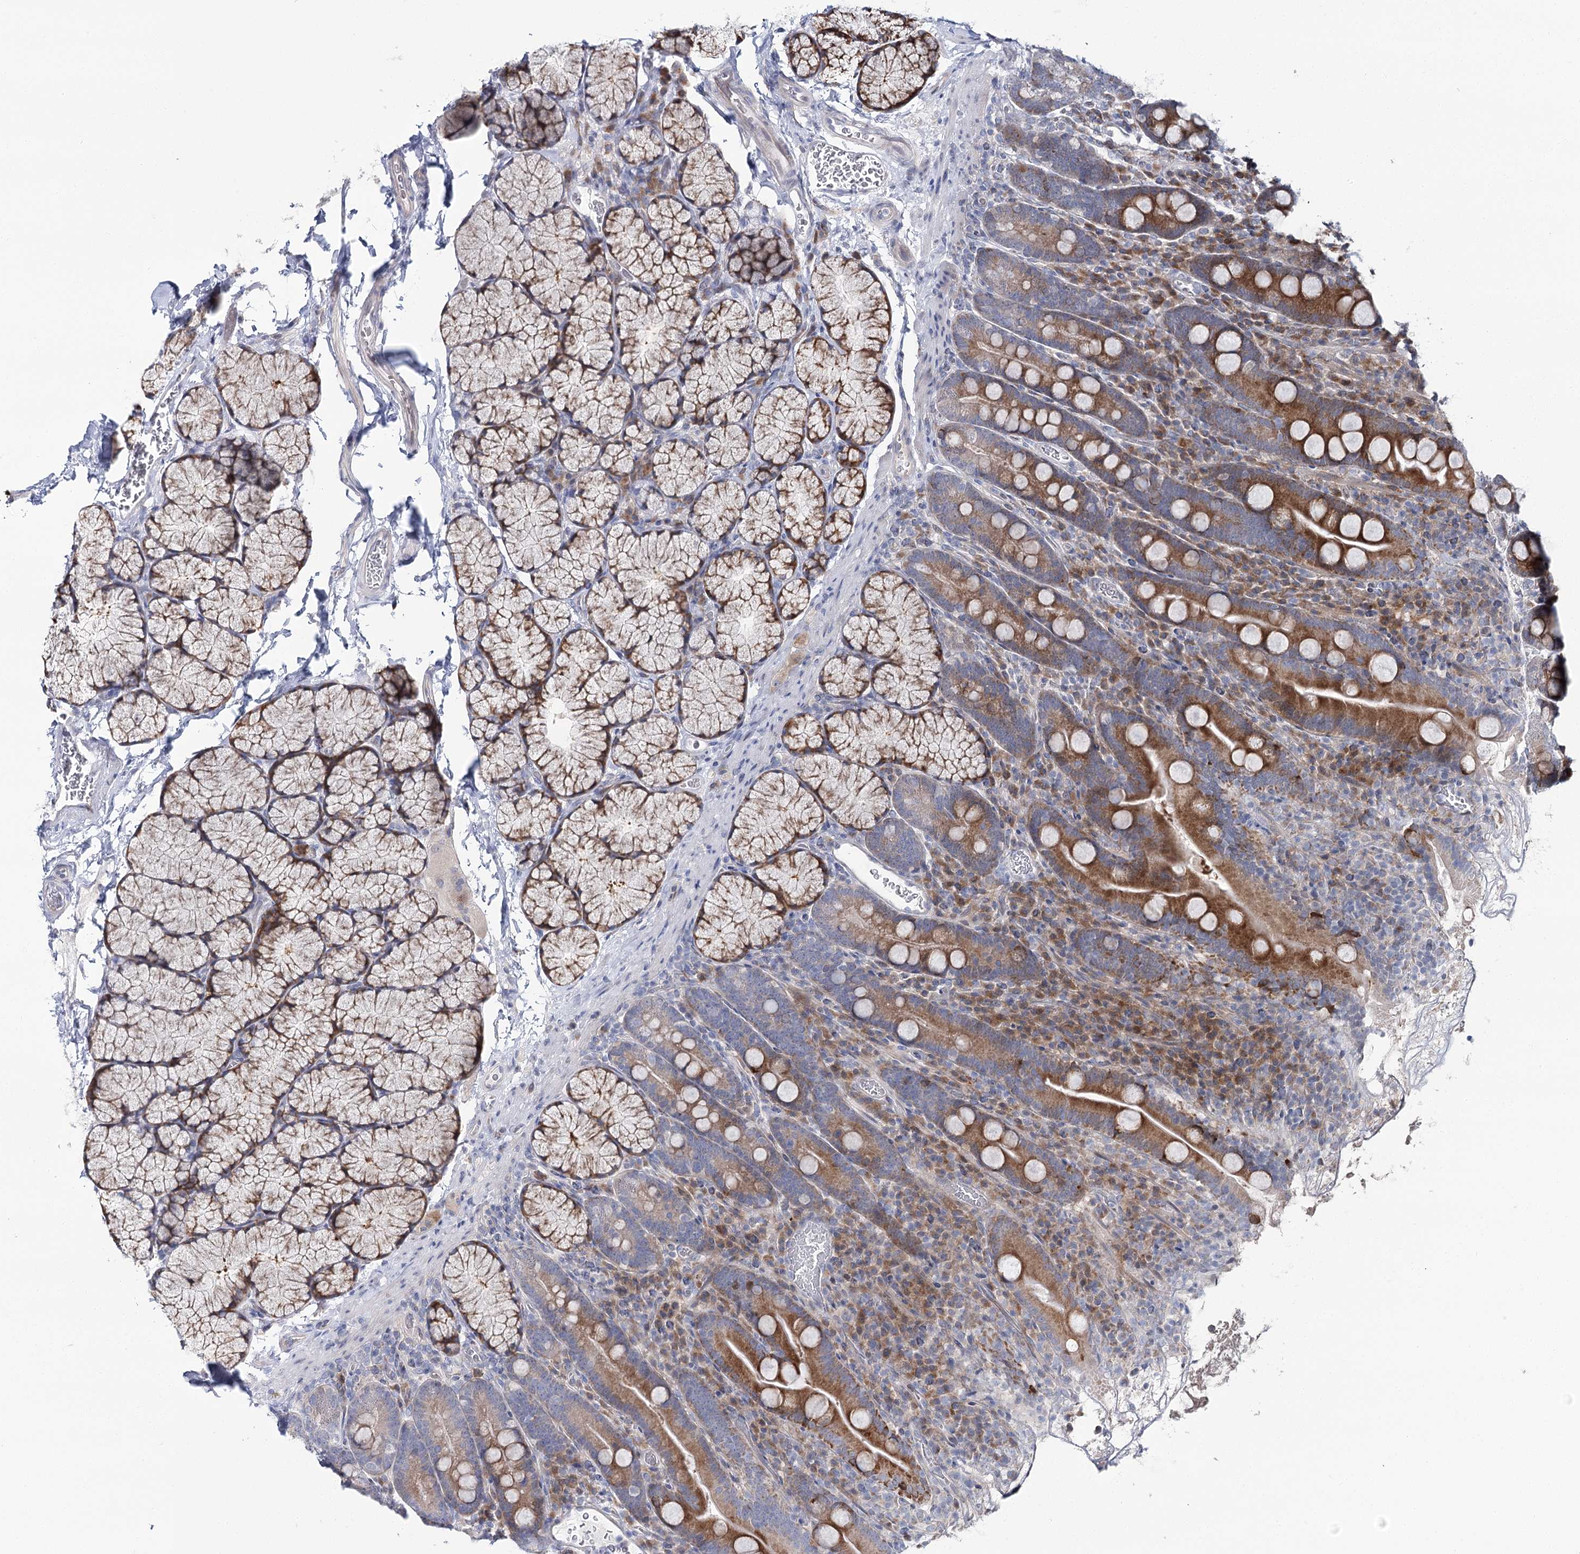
{"staining": {"intensity": "moderate", "quantity": ">75%", "location": "cytoplasmic/membranous"}, "tissue": "duodenum", "cell_type": "Glandular cells", "image_type": "normal", "snomed": [{"axis": "morphology", "description": "Normal tissue, NOS"}, {"axis": "topography", "description": "Duodenum"}], "caption": "A photomicrograph of duodenum stained for a protein demonstrates moderate cytoplasmic/membranous brown staining in glandular cells. Immunohistochemistry stains the protein of interest in brown and the nuclei are stained blue.", "gene": "CPLANE1", "patient": {"sex": "male", "age": 35}}